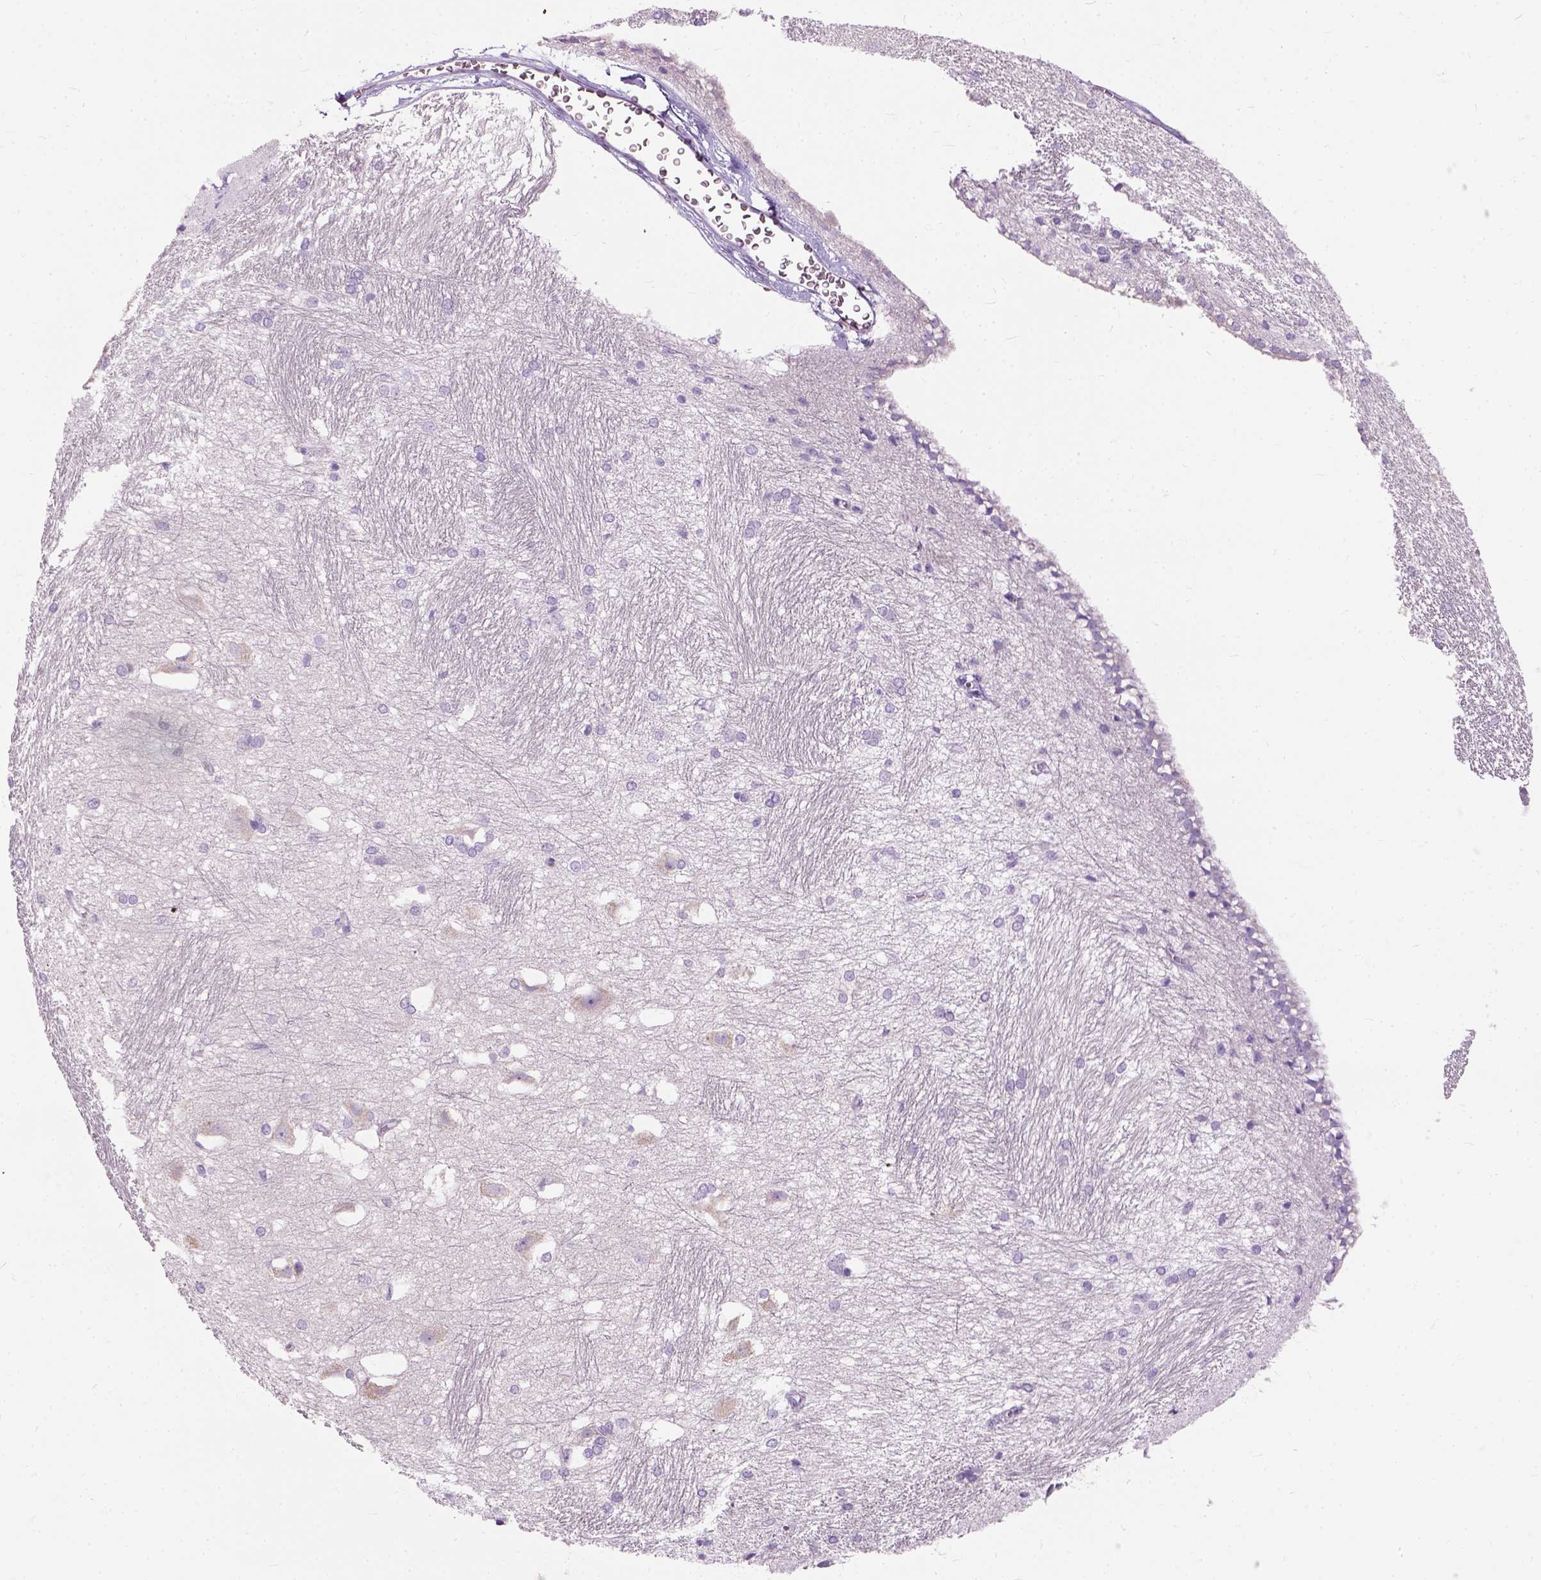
{"staining": {"intensity": "negative", "quantity": "none", "location": "none"}, "tissue": "hippocampus", "cell_type": "Glial cells", "image_type": "normal", "snomed": [{"axis": "morphology", "description": "Normal tissue, NOS"}, {"axis": "topography", "description": "Cerebral cortex"}, {"axis": "topography", "description": "Hippocampus"}], "caption": "Human hippocampus stained for a protein using IHC shows no expression in glial cells.", "gene": "TRIM72", "patient": {"sex": "female", "age": 19}}